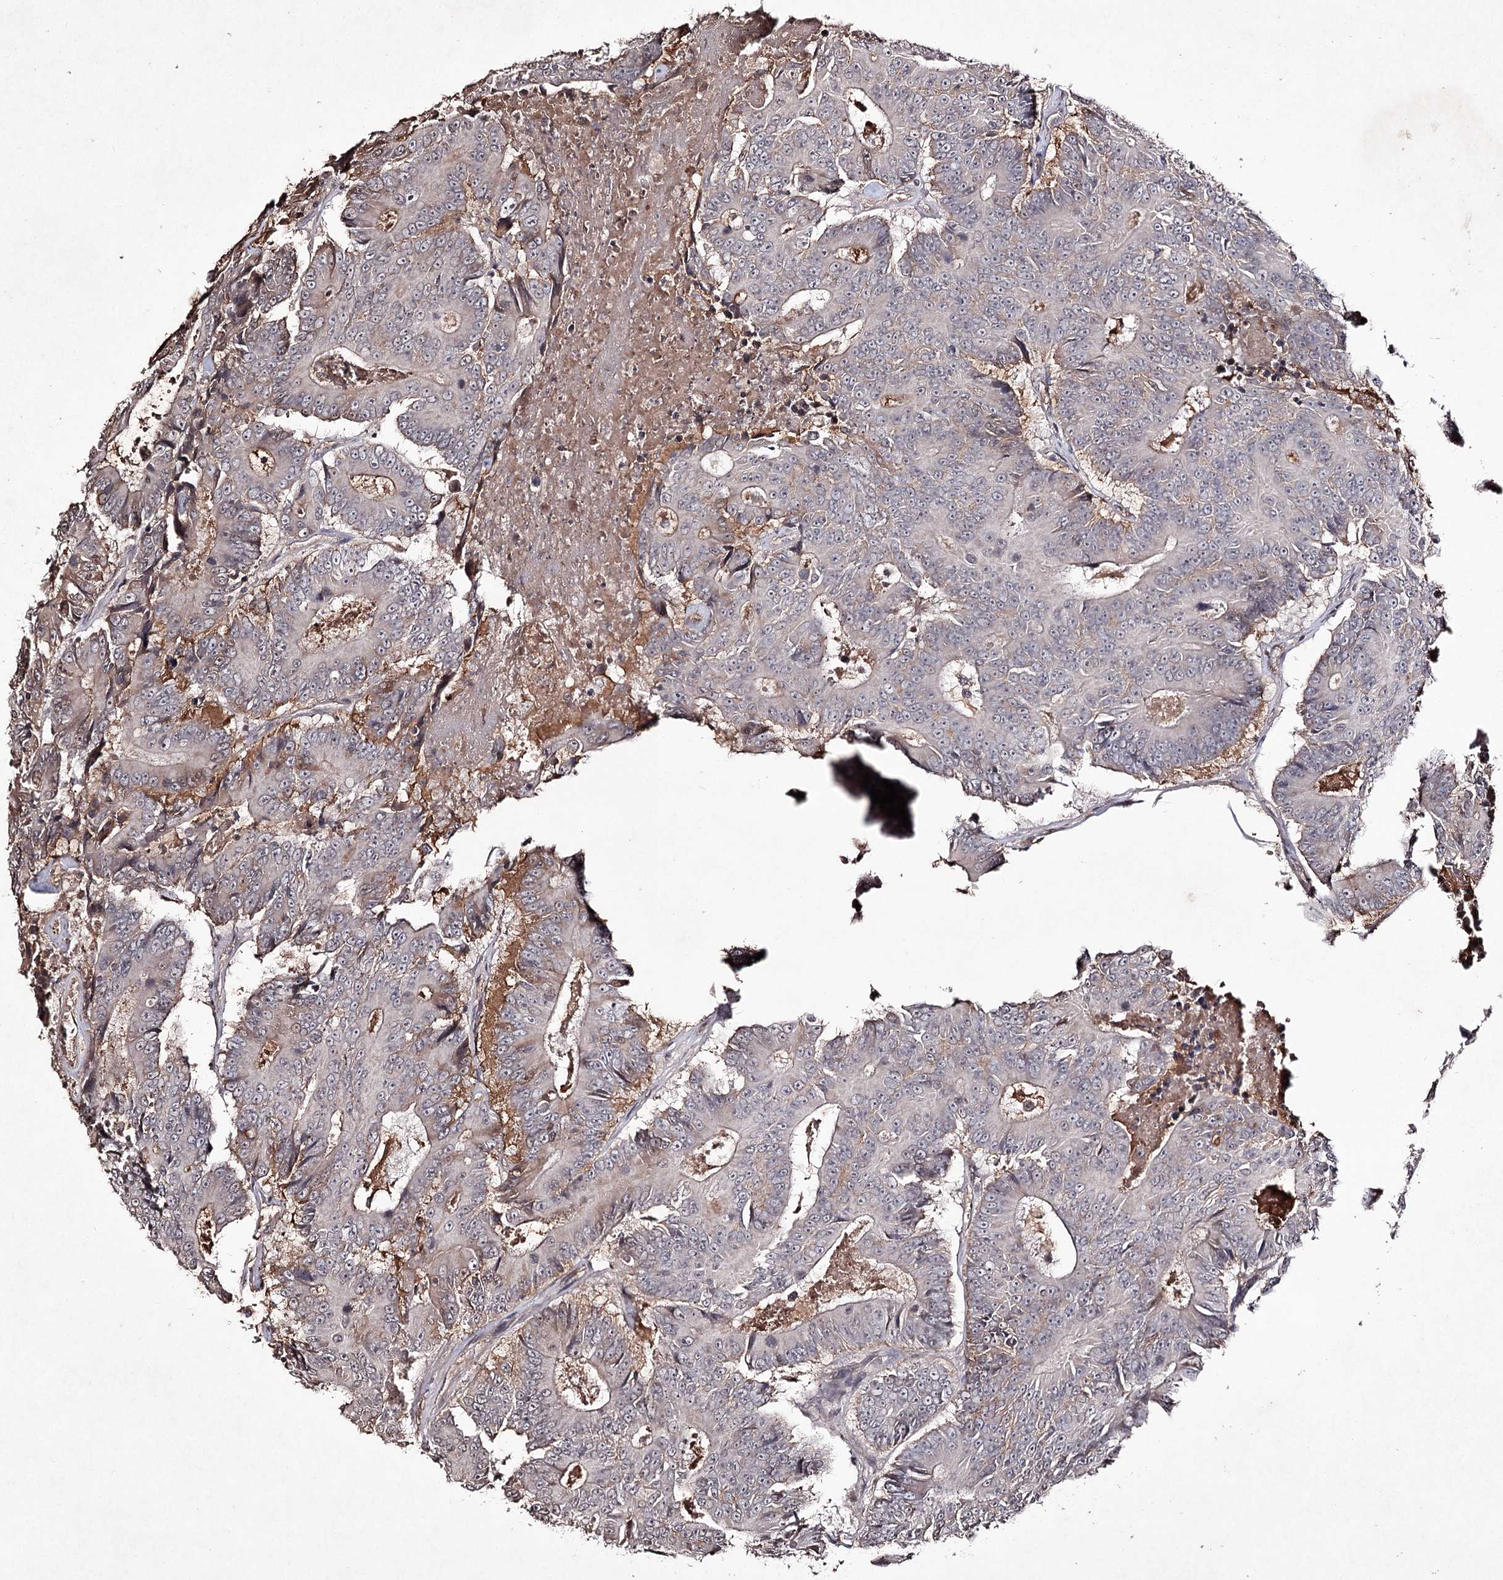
{"staining": {"intensity": "weak", "quantity": "<25%", "location": "cytoplasmic/membranous"}, "tissue": "colorectal cancer", "cell_type": "Tumor cells", "image_type": "cancer", "snomed": [{"axis": "morphology", "description": "Adenocarcinoma, NOS"}, {"axis": "topography", "description": "Colon"}], "caption": "DAB immunohistochemical staining of colorectal adenocarcinoma displays no significant positivity in tumor cells.", "gene": "SYNGR3", "patient": {"sex": "male", "age": 83}}